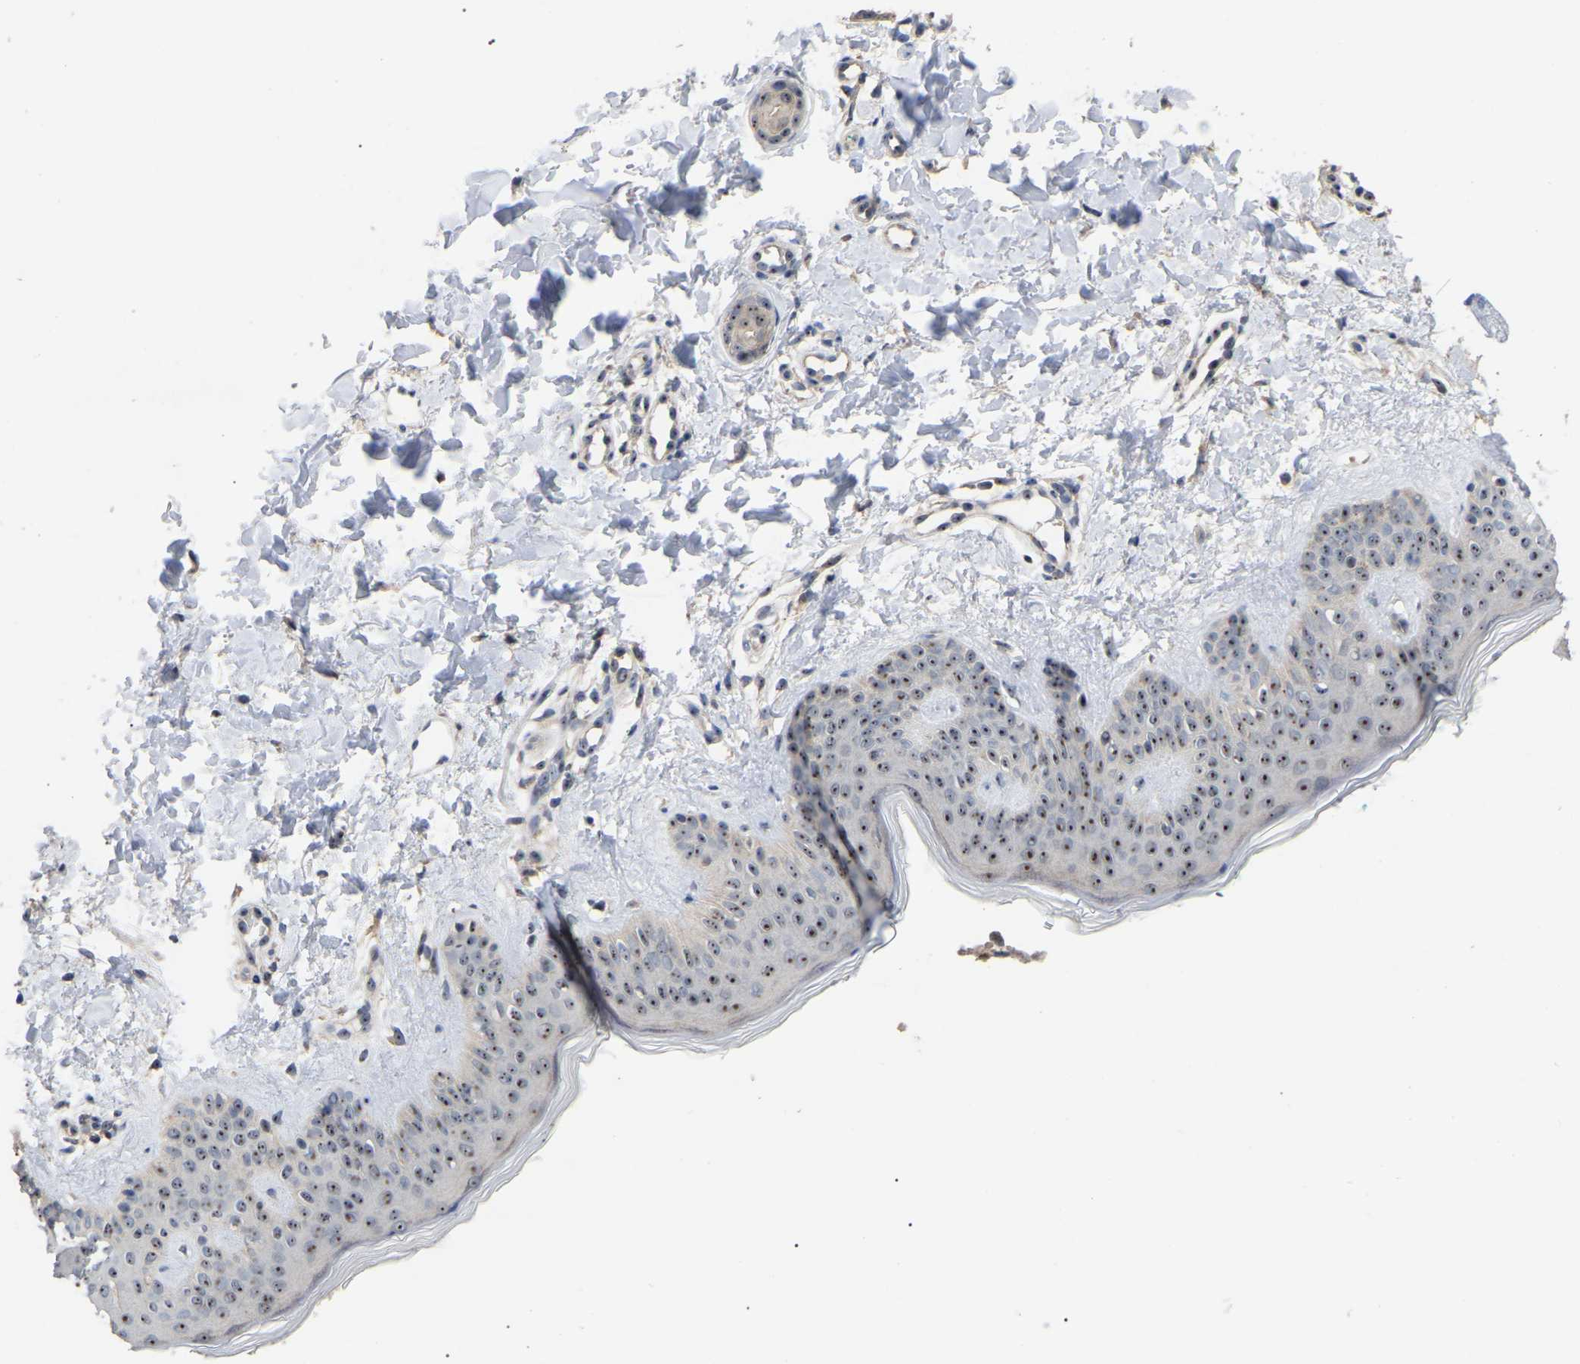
{"staining": {"intensity": "weak", "quantity": "25%-75%", "location": "nuclear"}, "tissue": "skin", "cell_type": "Fibroblasts", "image_type": "normal", "snomed": [{"axis": "morphology", "description": "Normal tissue, NOS"}, {"axis": "topography", "description": "Skin"}], "caption": "A histopathology image showing weak nuclear expression in approximately 25%-75% of fibroblasts in normal skin, as visualized by brown immunohistochemical staining.", "gene": "NOP53", "patient": {"sex": "male", "age": 30}}